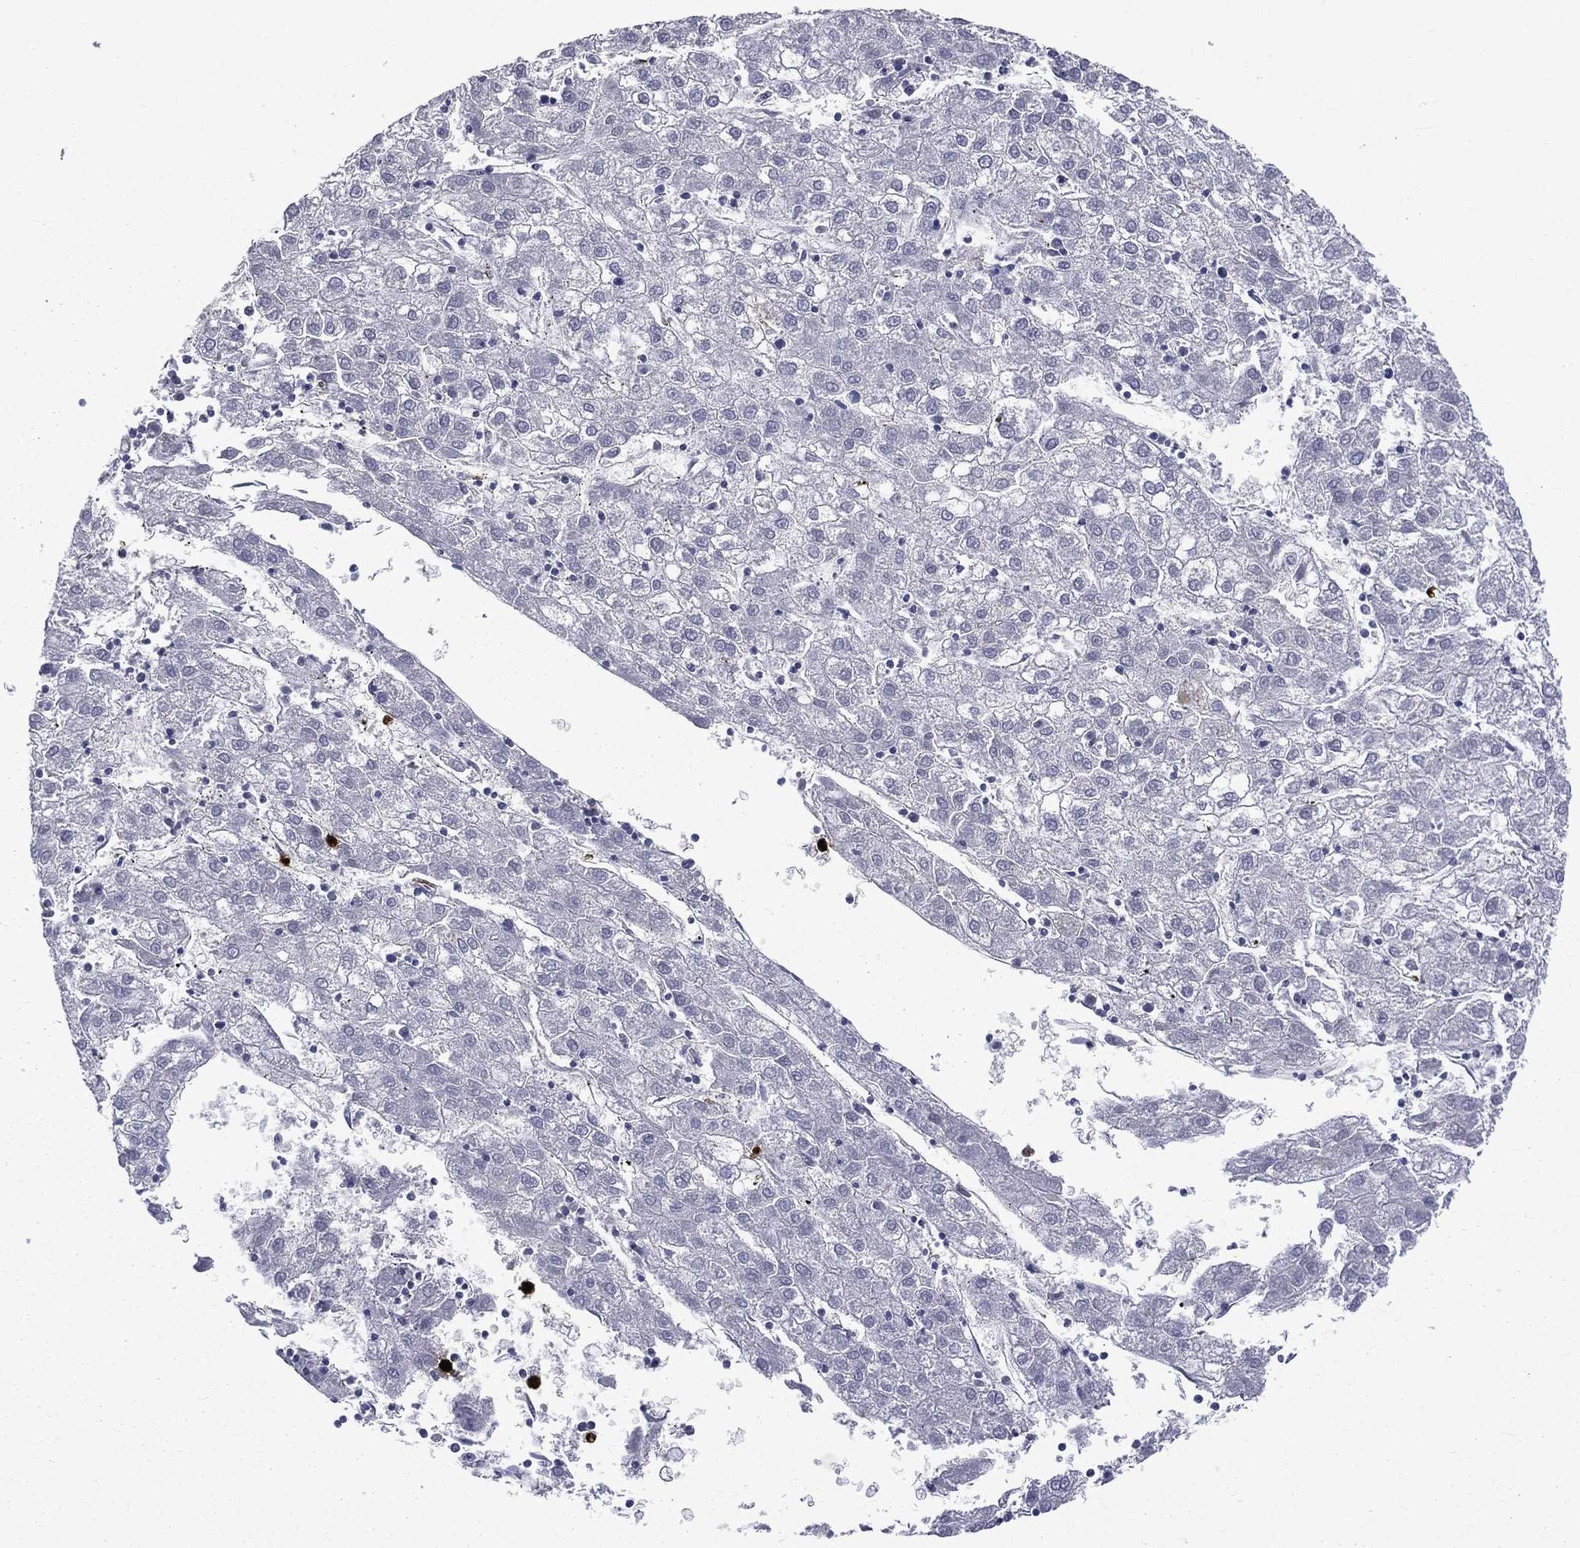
{"staining": {"intensity": "negative", "quantity": "none", "location": "none"}, "tissue": "liver cancer", "cell_type": "Tumor cells", "image_type": "cancer", "snomed": [{"axis": "morphology", "description": "Carcinoma, Hepatocellular, NOS"}, {"axis": "topography", "description": "Liver"}], "caption": "This is a histopathology image of immunohistochemistry staining of liver cancer (hepatocellular carcinoma), which shows no expression in tumor cells.", "gene": "ELANE", "patient": {"sex": "male", "age": 72}}